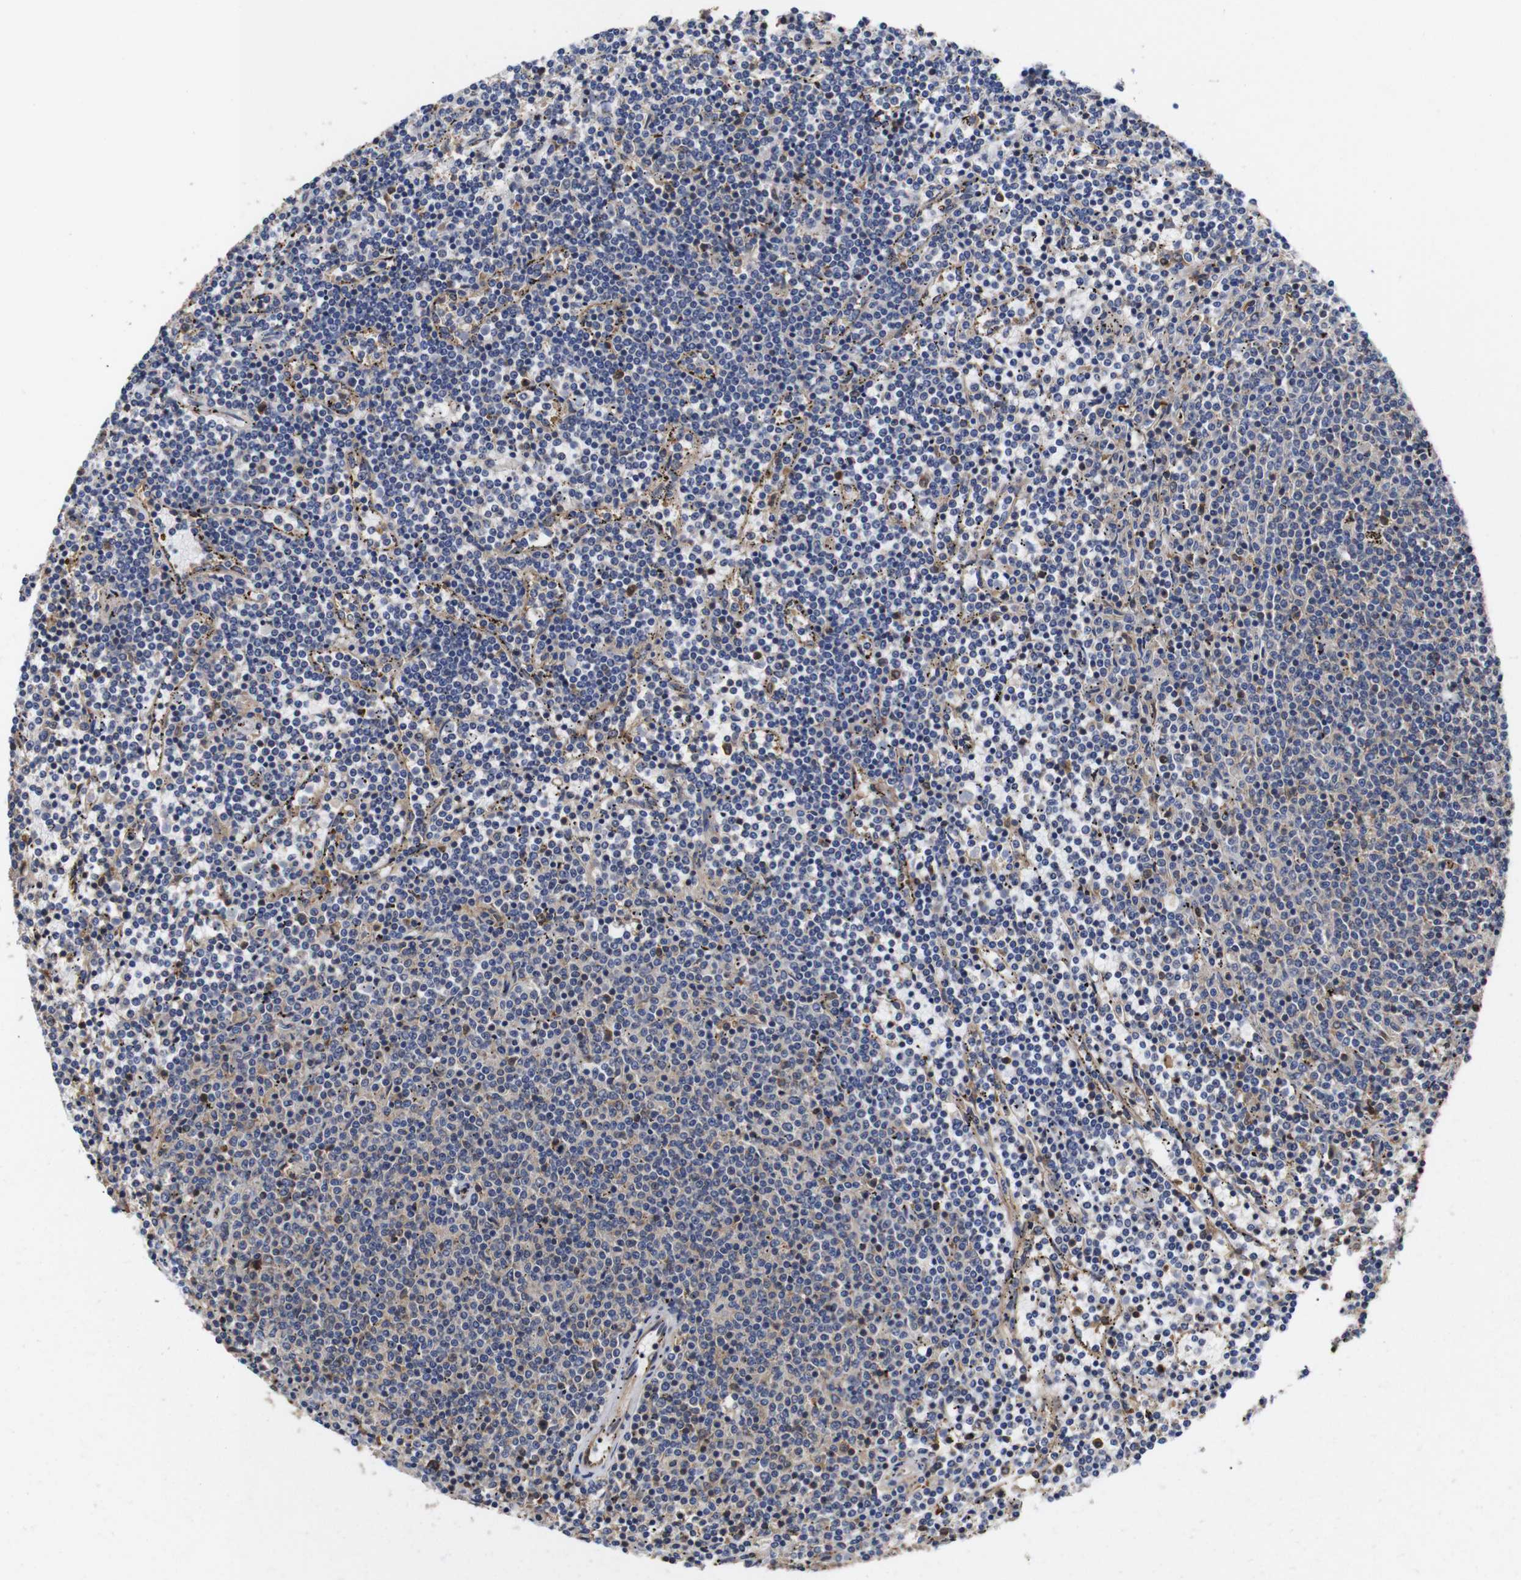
{"staining": {"intensity": "weak", "quantity": "<25%", "location": "cytoplasmic/membranous"}, "tissue": "lymphoma", "cell_type": "Tumor cells", "image_type": "cancer", "snomed": [{"axis": "morphology", "description": "Malignant lymphoma, non-Hodgkin's type, Low grade"}, {"axis": "topography", "description": "Spleen"}], "caption": "Tumor cells show no significant protein expression in lymphoma. (DAB IHC with hematoxylin counter stain).", "gene": "LRRCC1", "patient": {"sex": "female", "age": 50}}